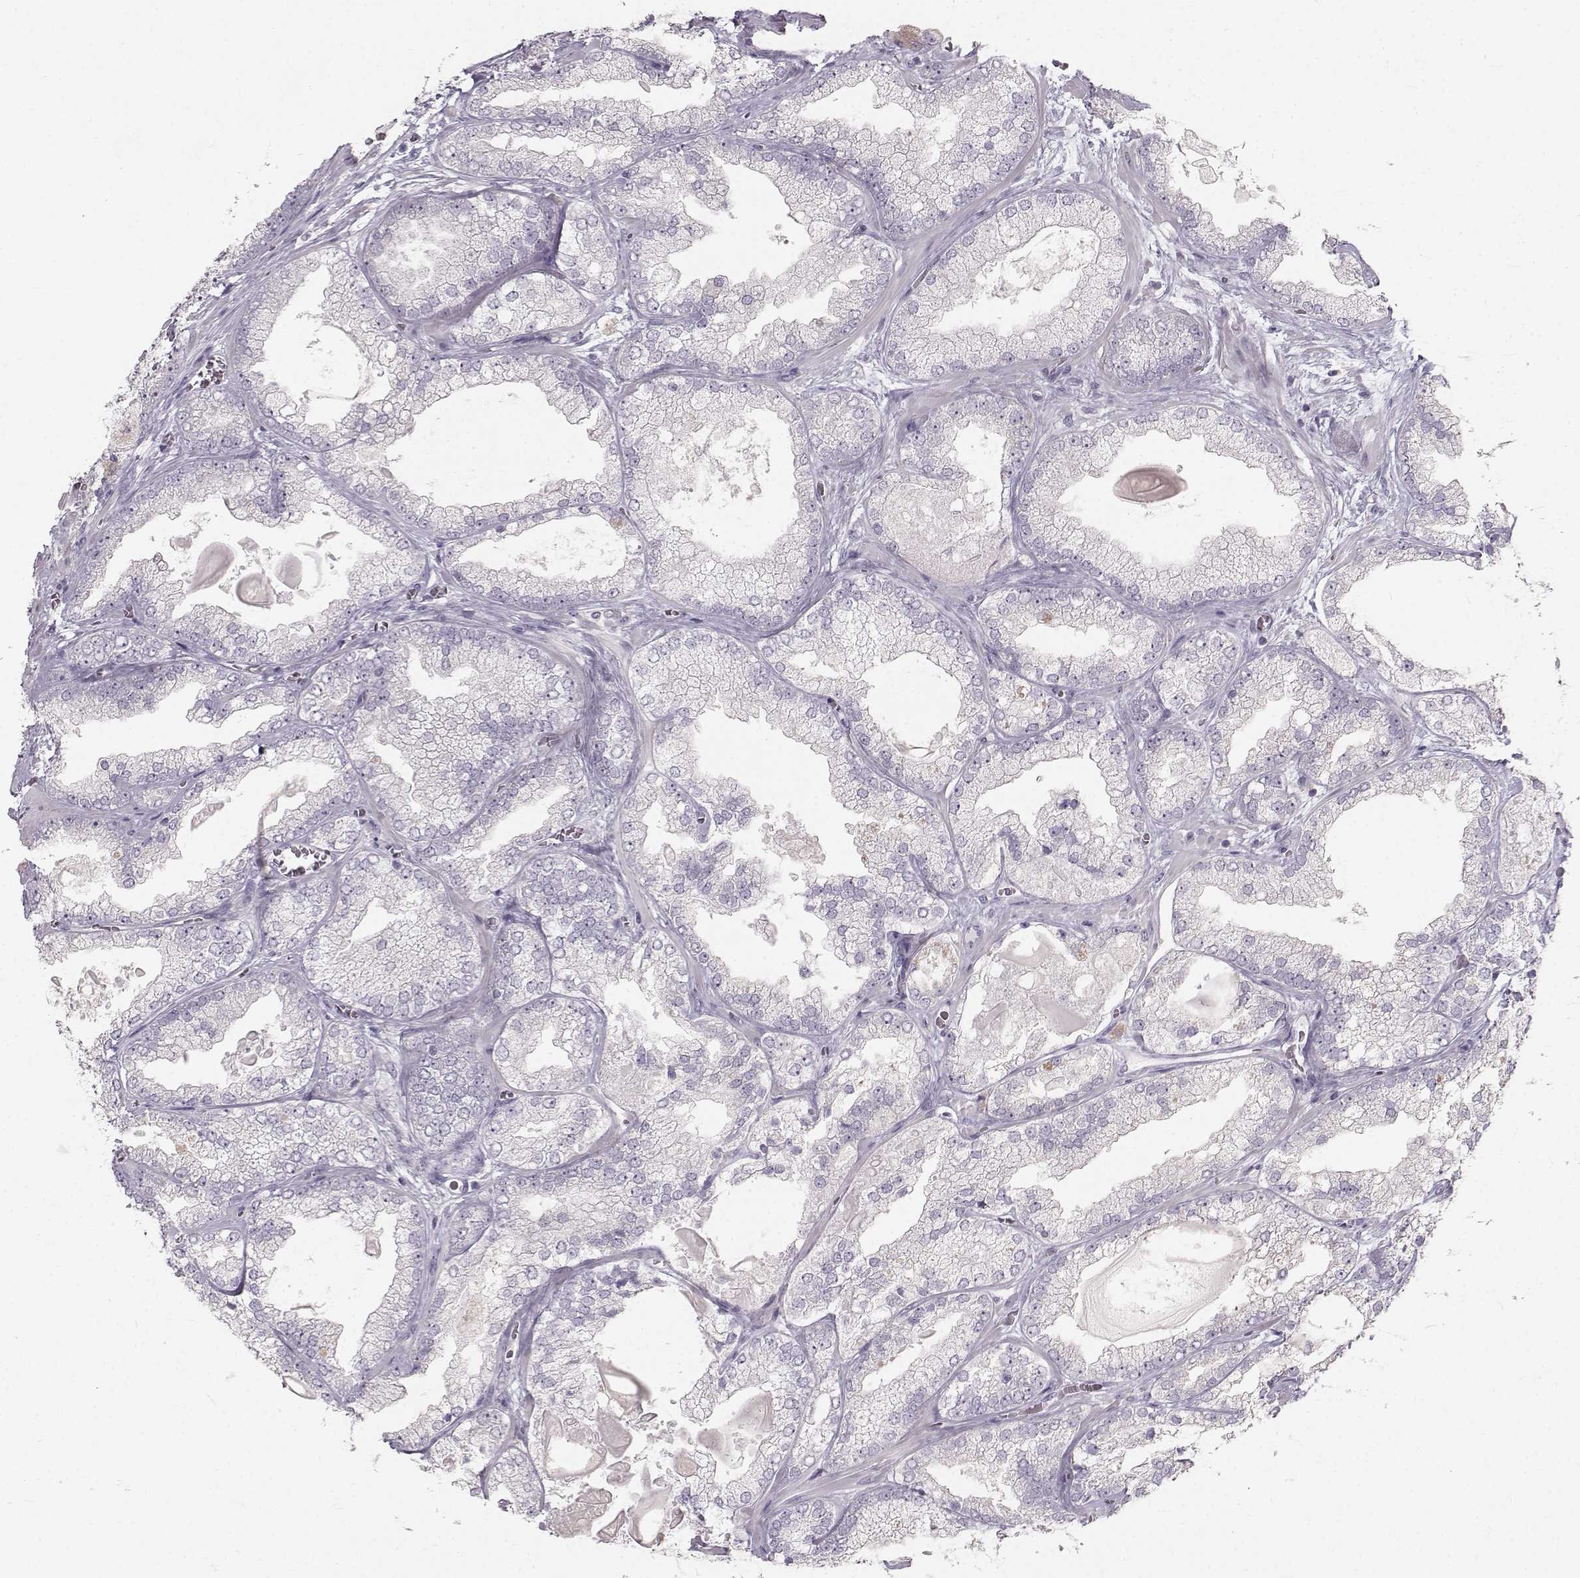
{"staining": {"intensity": "negative", "quantity": "none", "location": "none"}, "tissue": "prostate cancer", "cell_type": "Tumor cells", "image_type": "cancer", "snomed": [{"axis": "morphology", "description": "Adenocarcinoma, Low grade"}, {"axis": "topography", "description": "Prostate"}], "caption": "Immunohistochemical staining of low-grade adenocarcinoma (prostate) shows no significant staining in tumor cells.", "gene": "OIP5", "patient": {"sex": "male", "age": 57}}